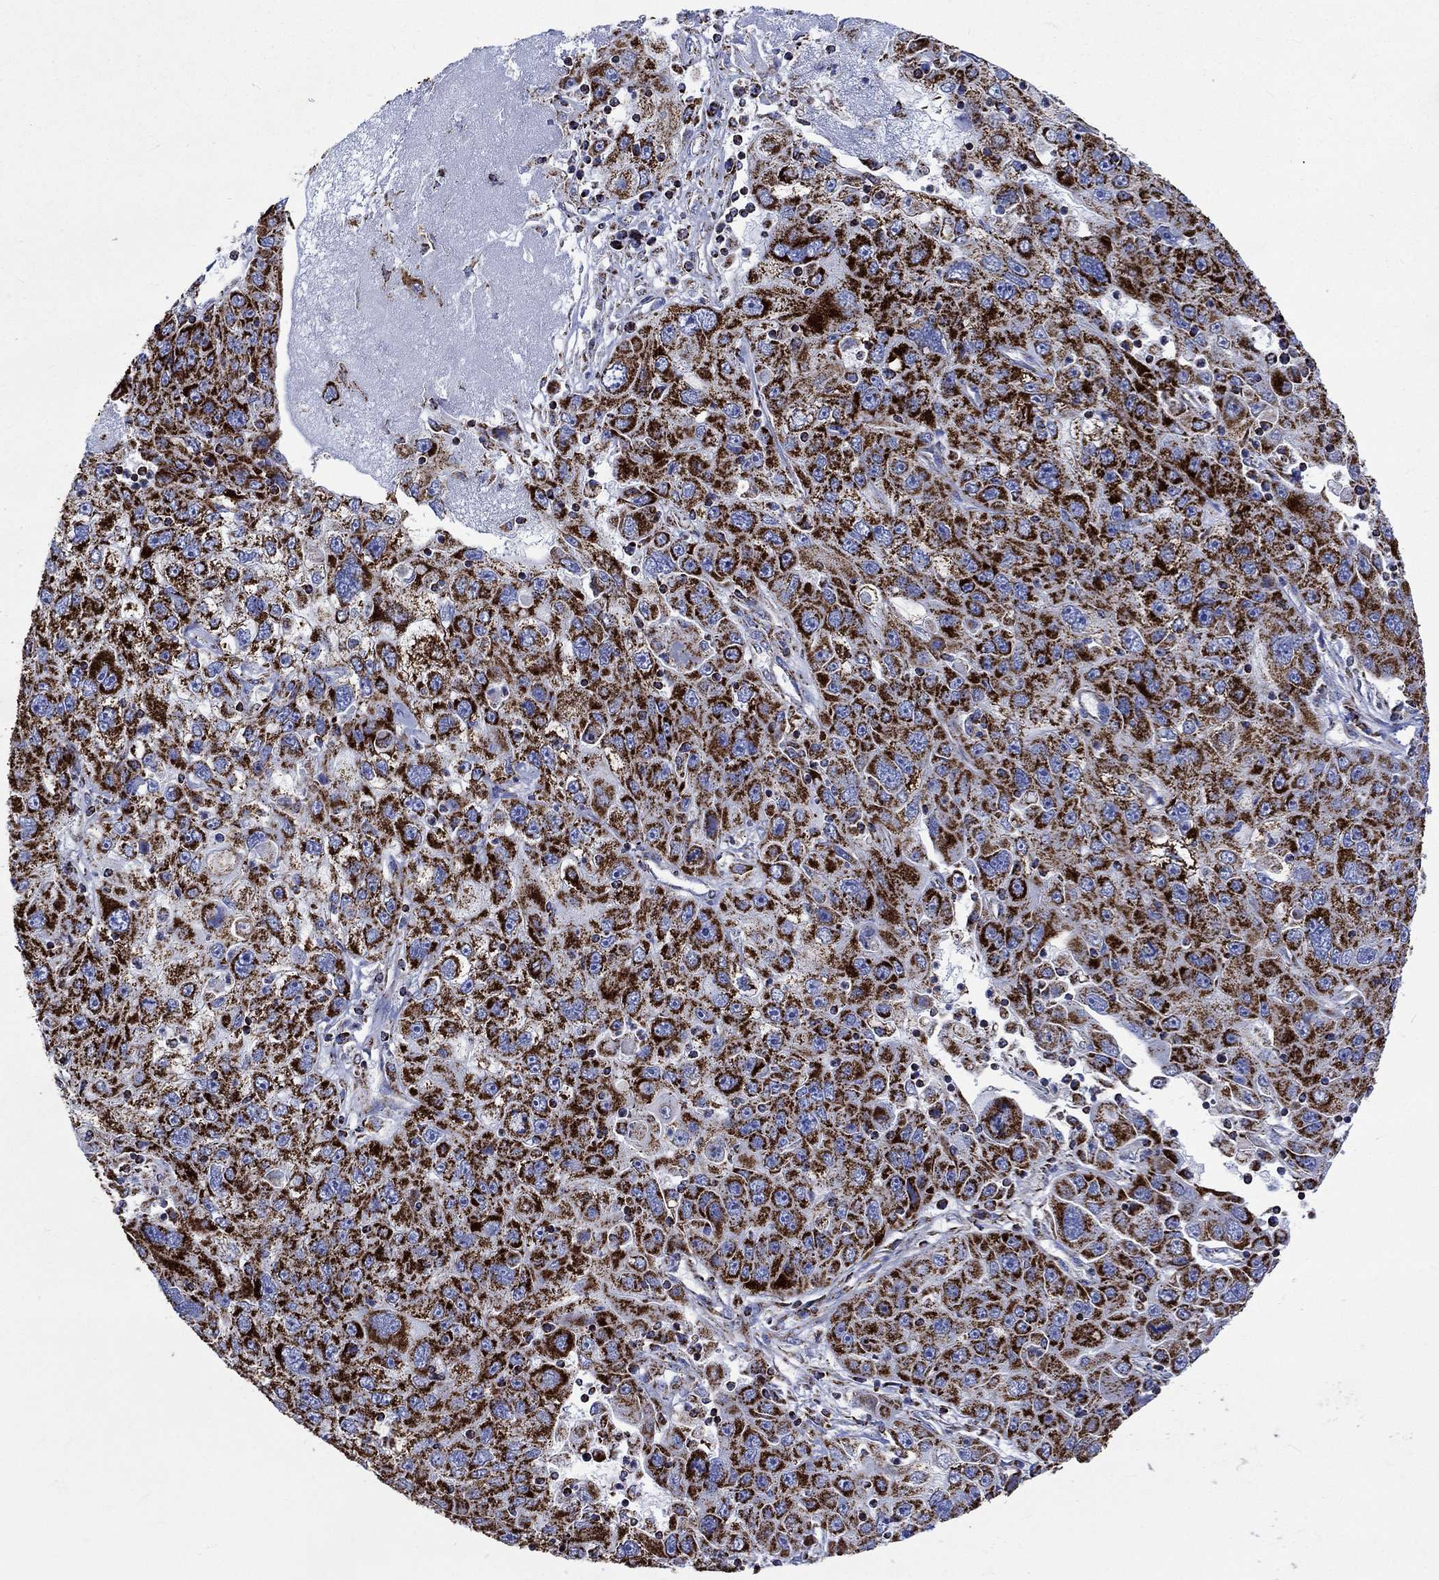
{"staining": {"intensity": "strong", "quantity": ">75%", "location": "cytoplasmic/membranous"}, "tissue": "stomach cancer", "cell_type": "Tumor cells", "image_type": "cancer", "snomed": [{"axis": "morphology", "description": "Adenocarcinoma, NOS"}, {"axis": "topography", "description": "Stomach"}], "caption": "Stomach cancer (adenocarcinoma) stained with DAB immunohistochemistry (IHC) shows high levels of strong cytoplasmic/membranous expression in about >75% of tumor cells. (DAB (3,3'-diaminobenzidine) = brown stain, brightfield microscopy at high magnification).", "gene": "RCE1", "patient": {"sex": "male", "age": 56}}